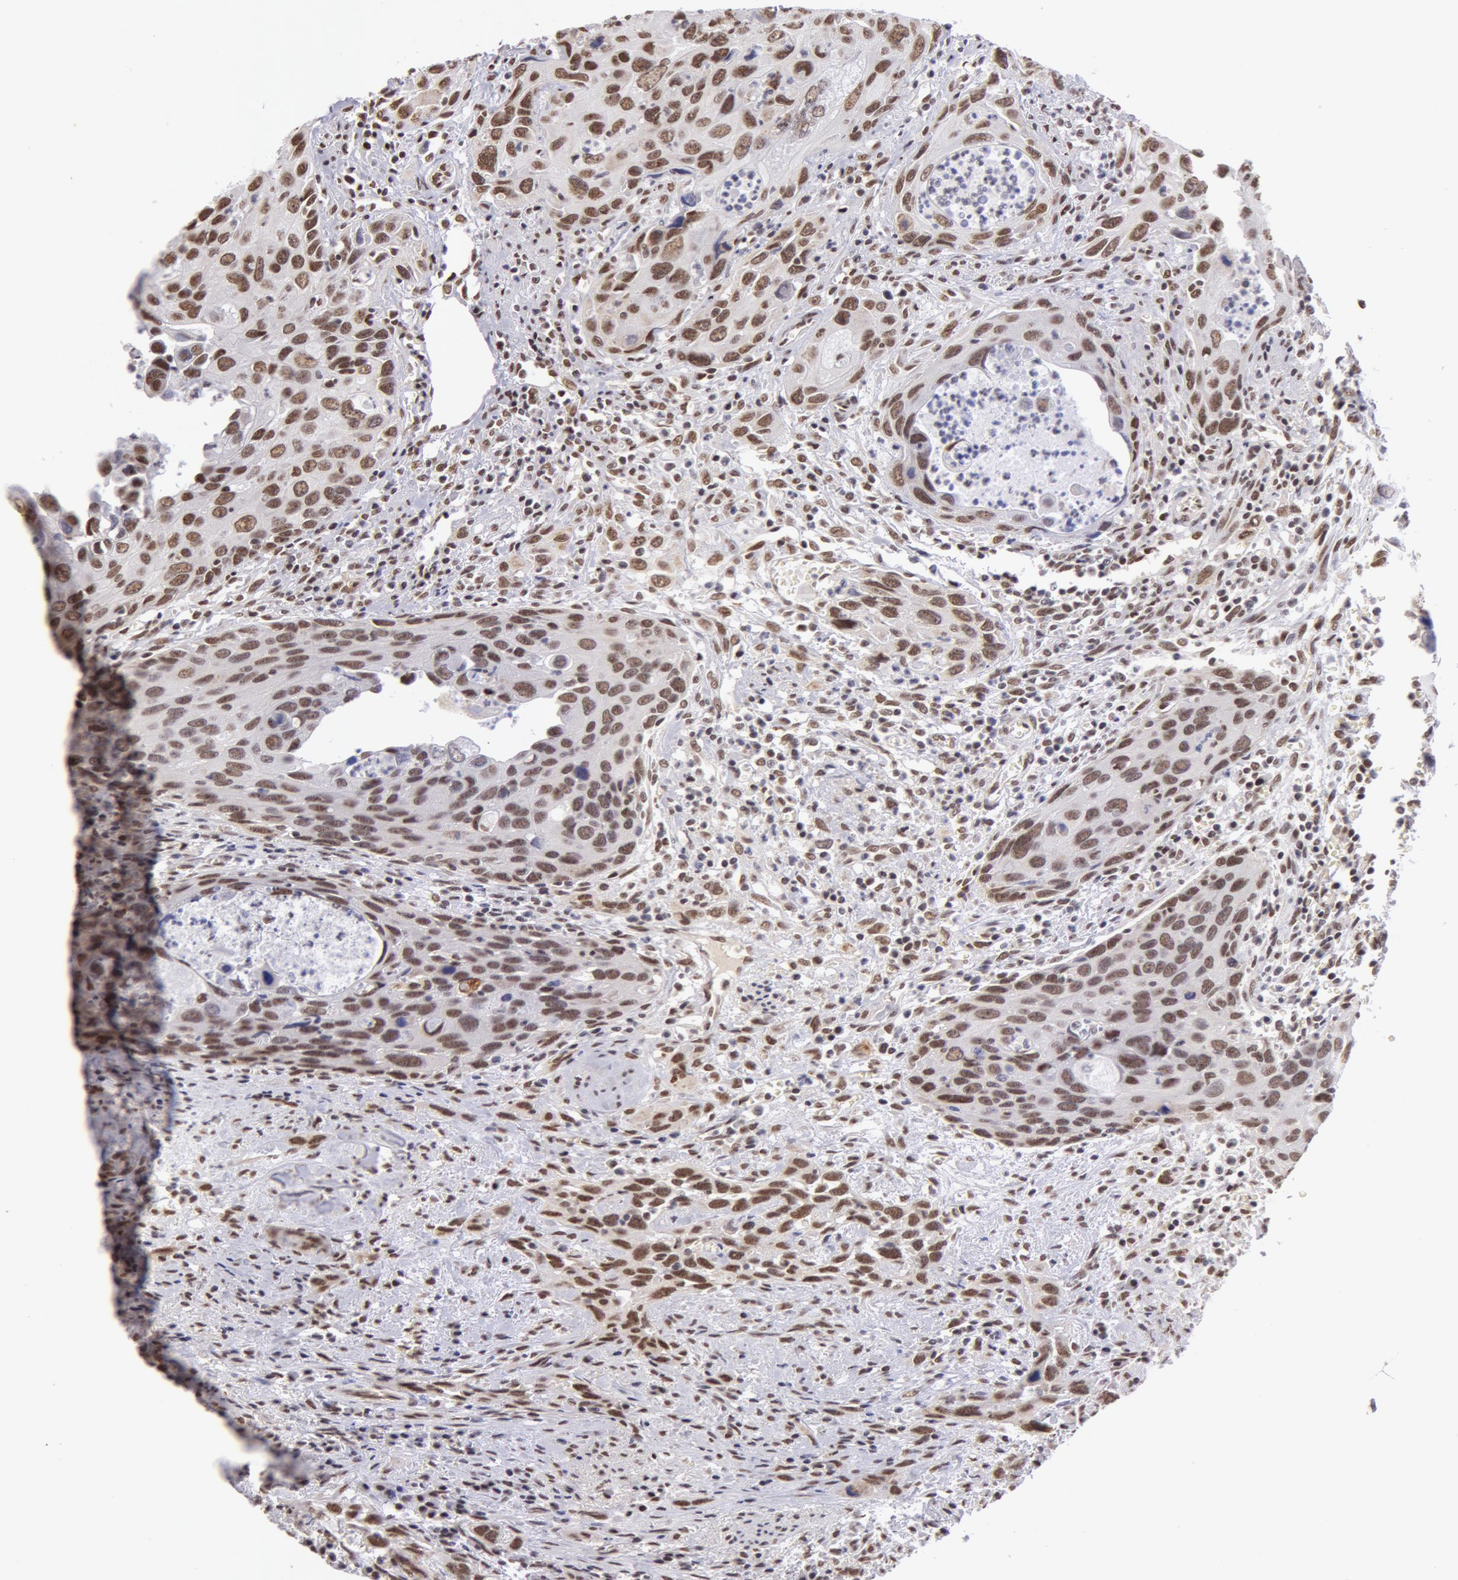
{"staining": {"intensity": "moderate", "quantity": "25%-75%", "location": "nuclear"}, "tissue": "urothelial cancer", "cell_type": "Tumor cells", "image_type": "cancer", "snomed": [{"axis": "morphology", "description": "Urothelial carcinoma, High grade"}, {"axis": "topography", "description": "Urinary bladder"}], "caption": "IHC staining of urothelial cancer, which demonstrates medium levels of moderate nuclear expression in approximately 25%-75% of tumor cells indicating moderate nuclear protein expression. The staining was performed using DAB (brown) for protein detection and nuclei were counterstained in hematoxylin (blue).", "gene": "VRTN", "patient": {"sex": "male", "age": 71}}